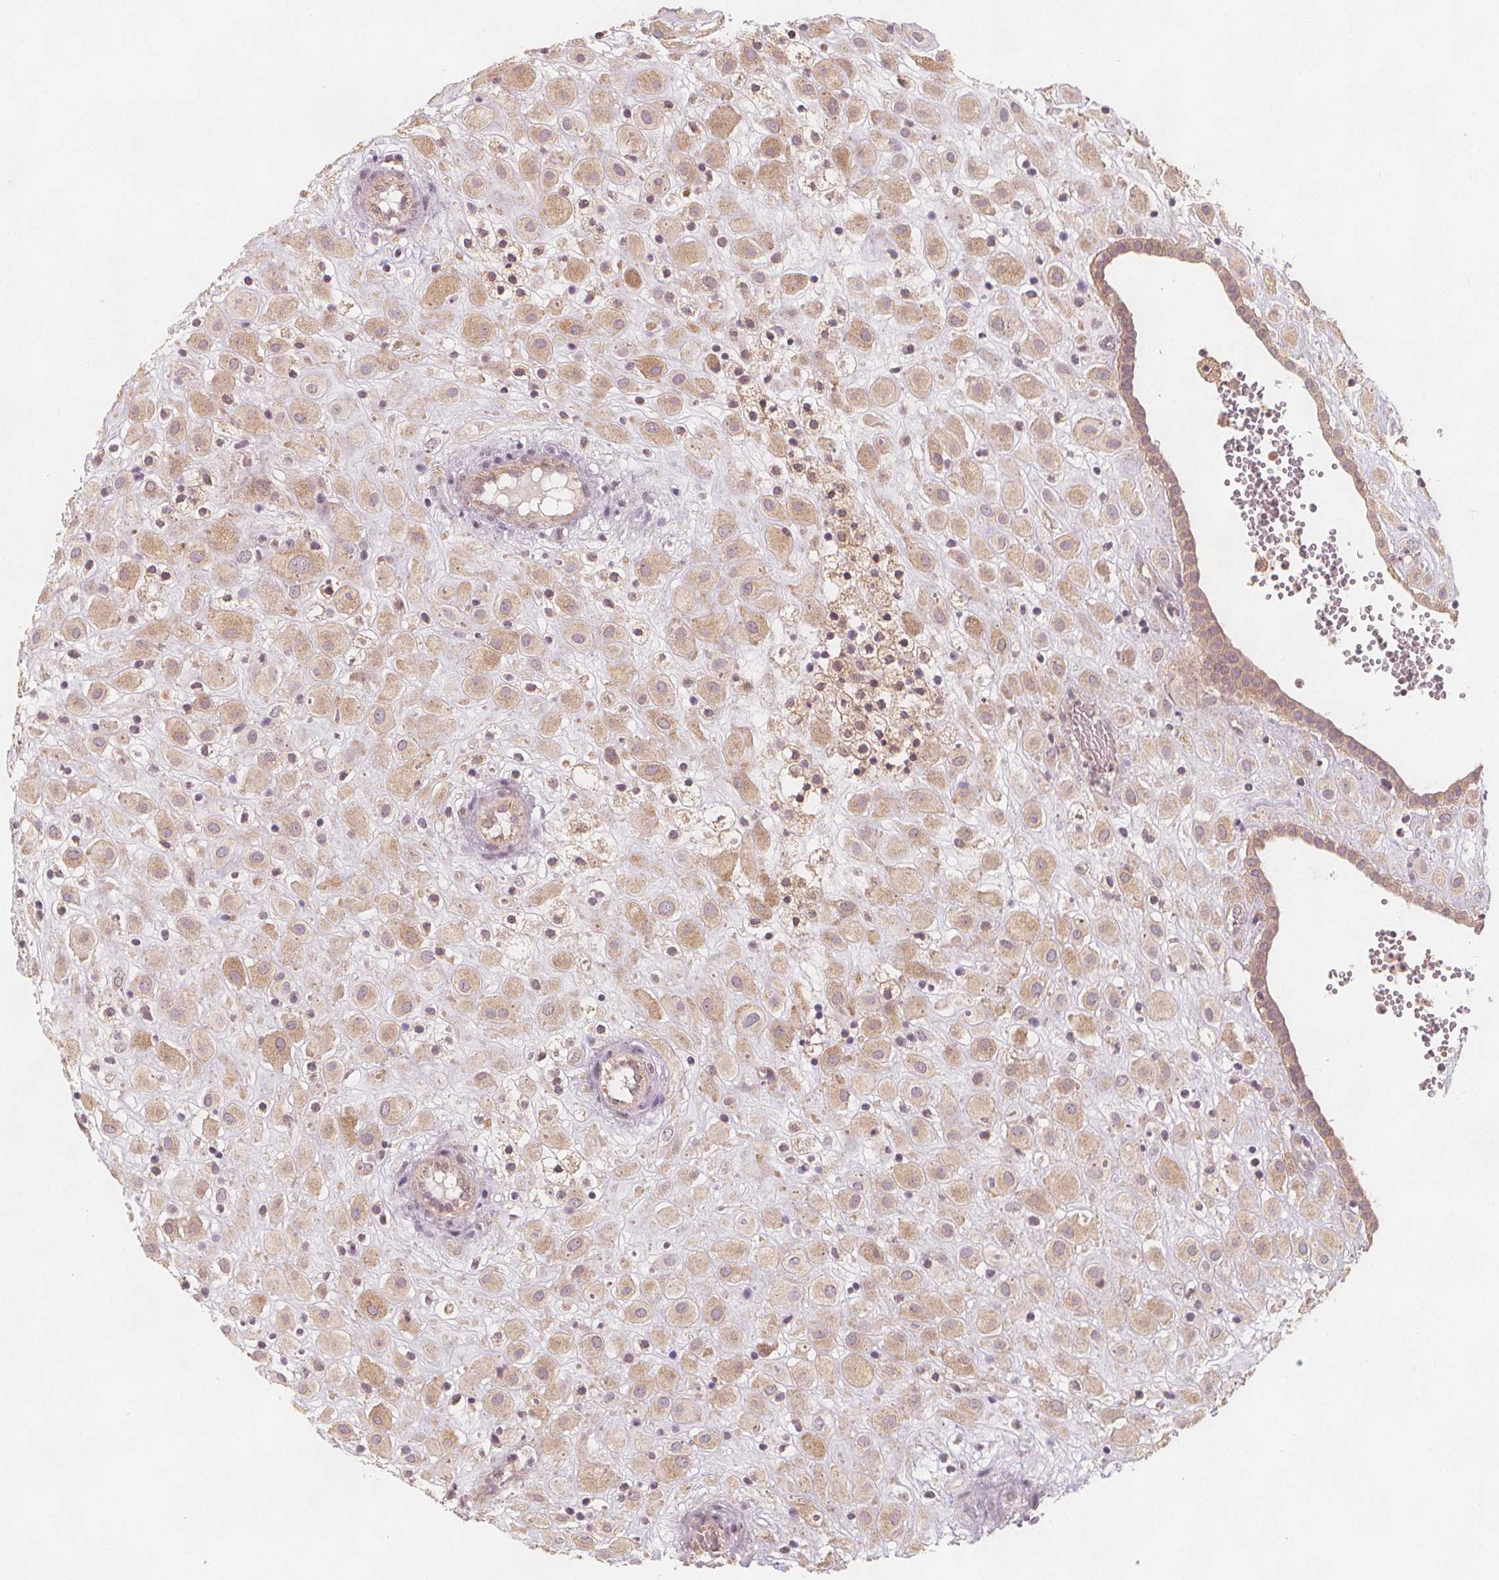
{"staining": {"intensity": "weak", "quantity": ">75%", "location": "cytoplasmic/membranous"}, "tissue": "placenta", "cell_type": "Decidual cells", "image_type": "normal", "snomed": [{"axis": "morphology", "description": "Normal tissue, NOS"}, {"axis": "topography", "description": "Placenta"}], "caption": "Immunohistochemistry (IHC) photomicrograph of unremarkable placenta: placenta stained using IHC exhibits low levels of weak protein expression localized specifically in the cytoplasmic/membranous of decidual cells, appearing as a cytoplasmic/membranous brown color.", "gene": "NCSTN", "patient": {"sex": "female", "age": 24}}